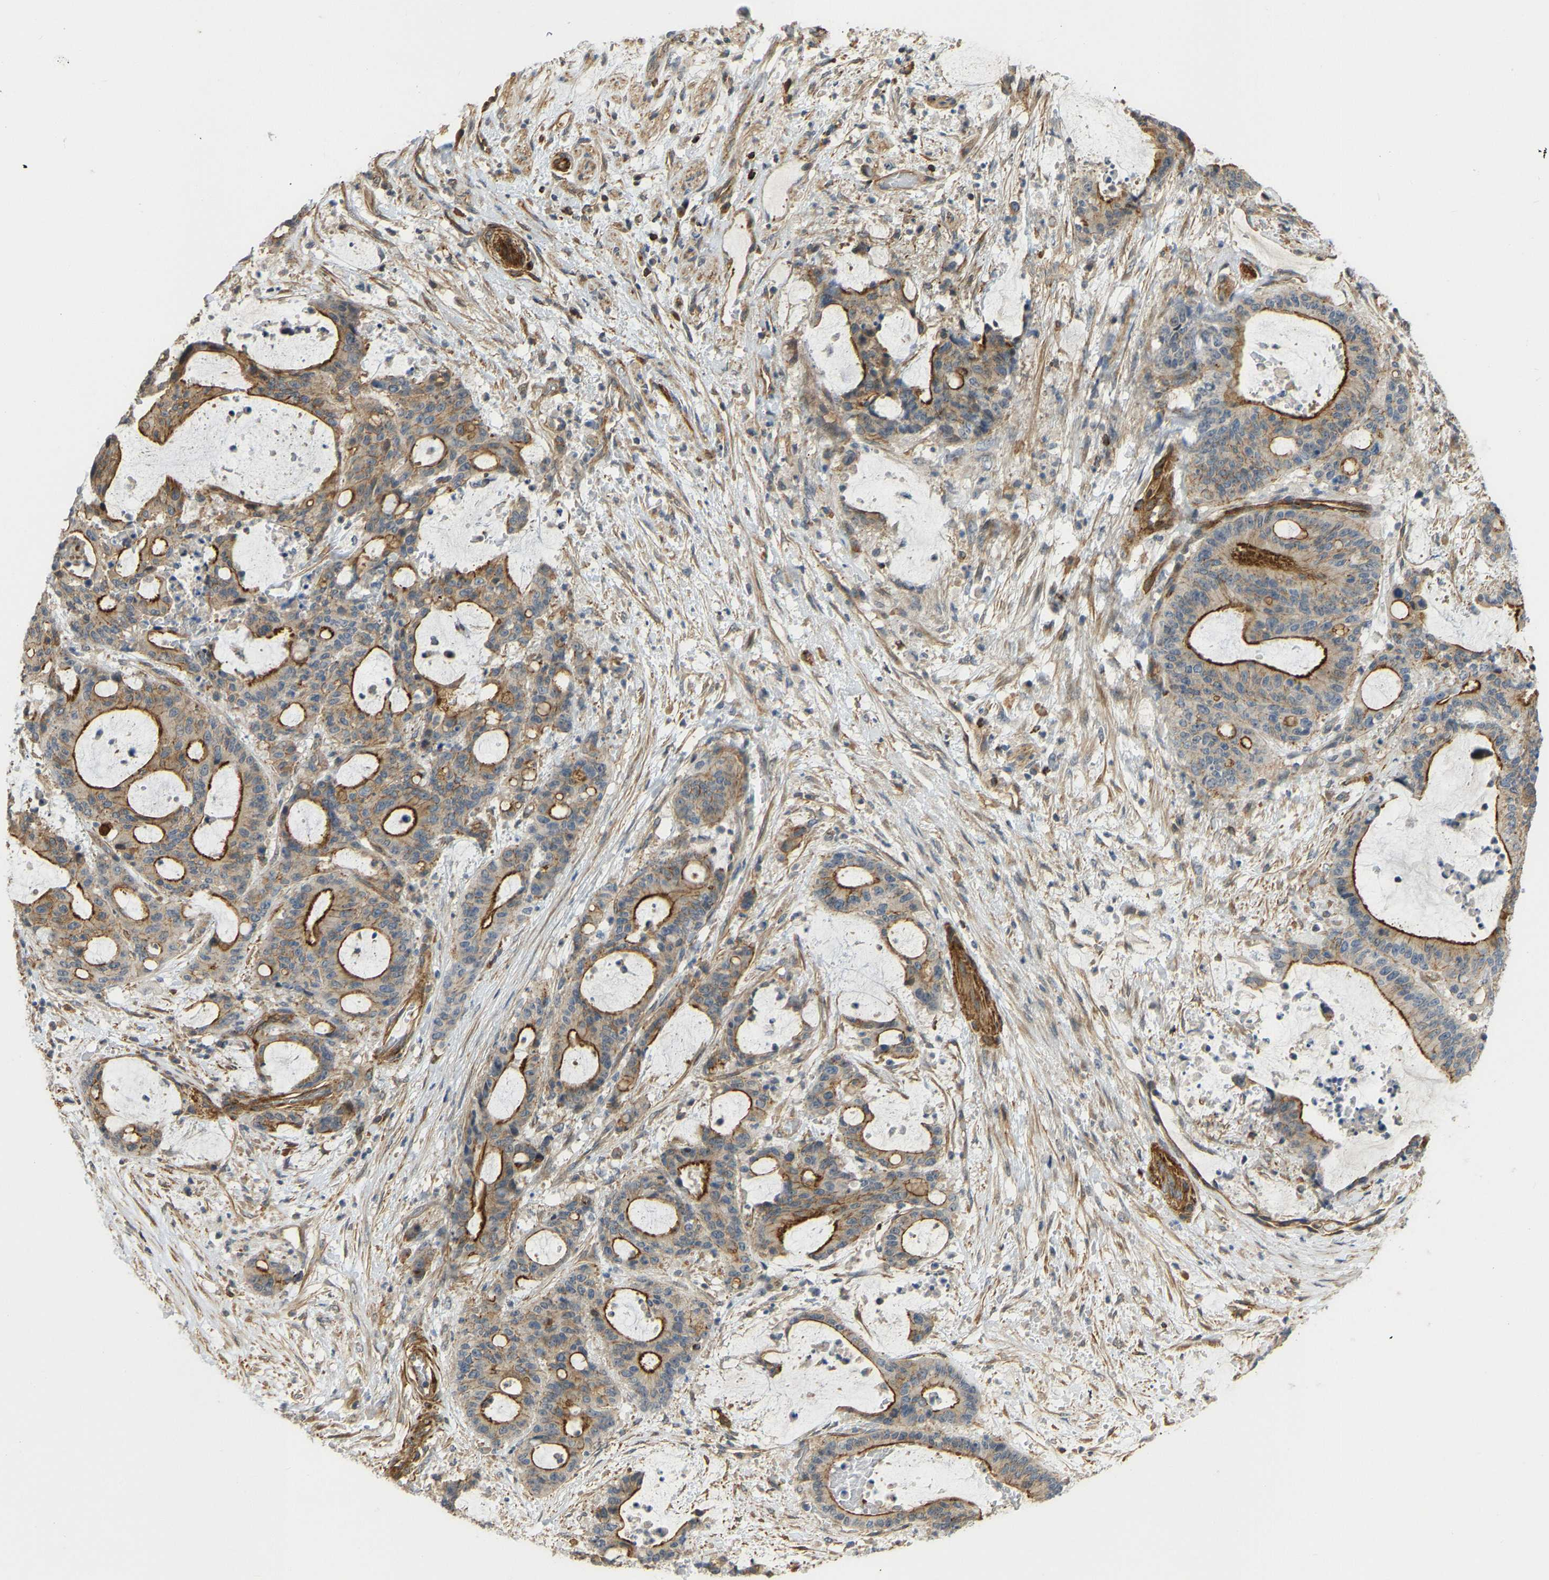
{"staining": {"intensity": "strong", "quantity": ">75%", "location": "cytoplasmic/membranous"}, "tissue": "liver cancer", "cell_type": "Tumor cells", "image_type": "cancer", "snomed": [{"axis": "morphology", "description": "Normal tissue, NOS"}, {"axis": "morphology", "description": "Cholangiocarcinoma"}, {"axis": "topography", "description": "Liver"}, {"axis": "topography", "description": "Peripheral nerve tissue"}], "caption": "Liver cancer (cholangiocarcinoma) stained for a protein (brown) displays strong cytoplasmic/membranous positive staining in approximately >75% of tumor cells.", "gene": "KIAA1671", "patient": {"sex": "female", "age": 73}}